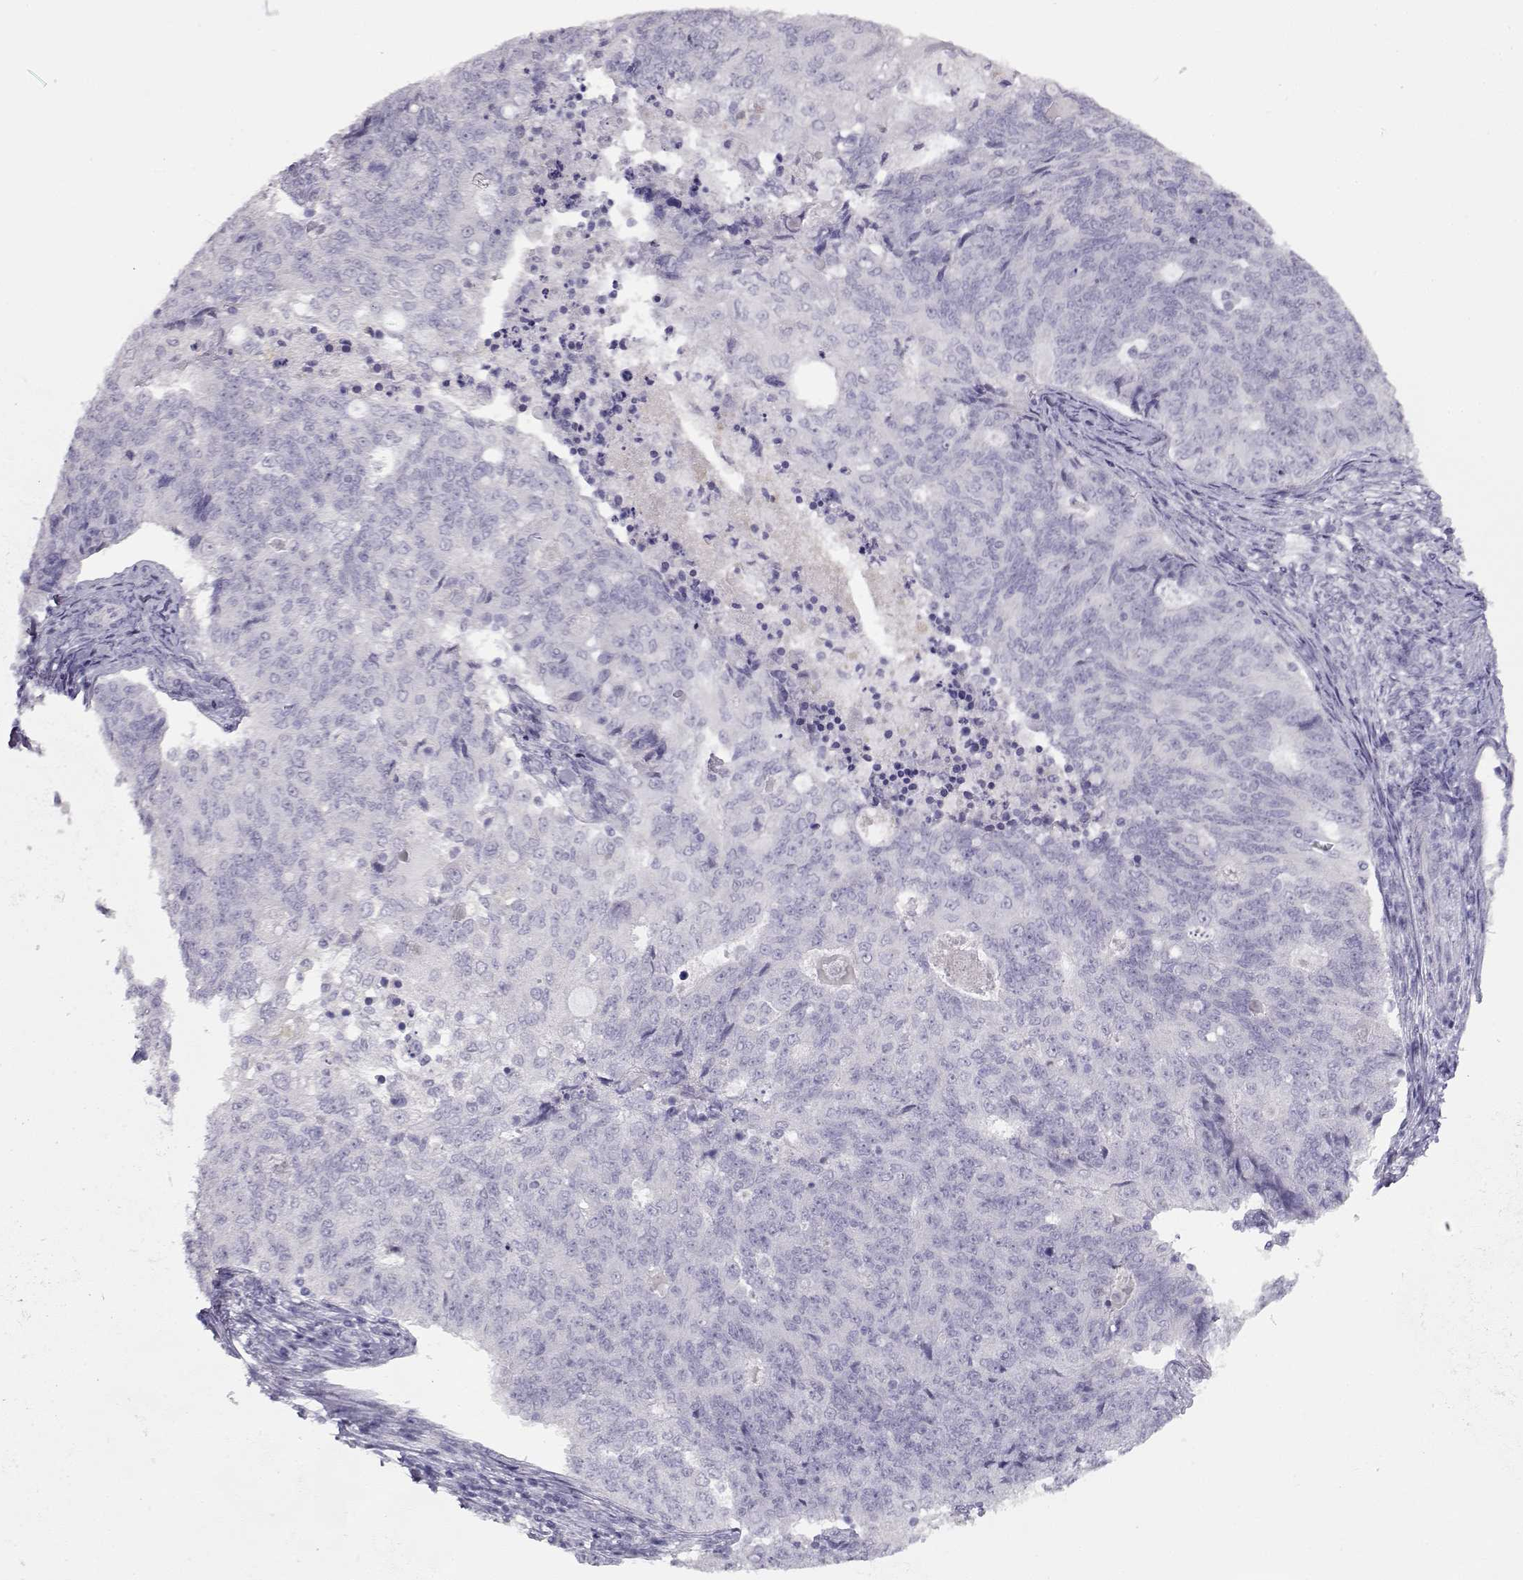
{"staining": {"intensity": "negative", "quantity": "none", "location": "none"}, "tissue": "endometrial cancer", "cell_type": "Tumor cells", "image_type": "cancer", "snomed": [{"axis": "morphology", "description": "Adenocarcinoma, NOS"}, {"axis": "topography", "description": "Endometrium"}], "caption": "Tumor cells are negative for brown protein staining in endometrial cancer (adenocarcinoma).", "gene": "NUTM1", "patient": {"sex": "female", "age": 43}}